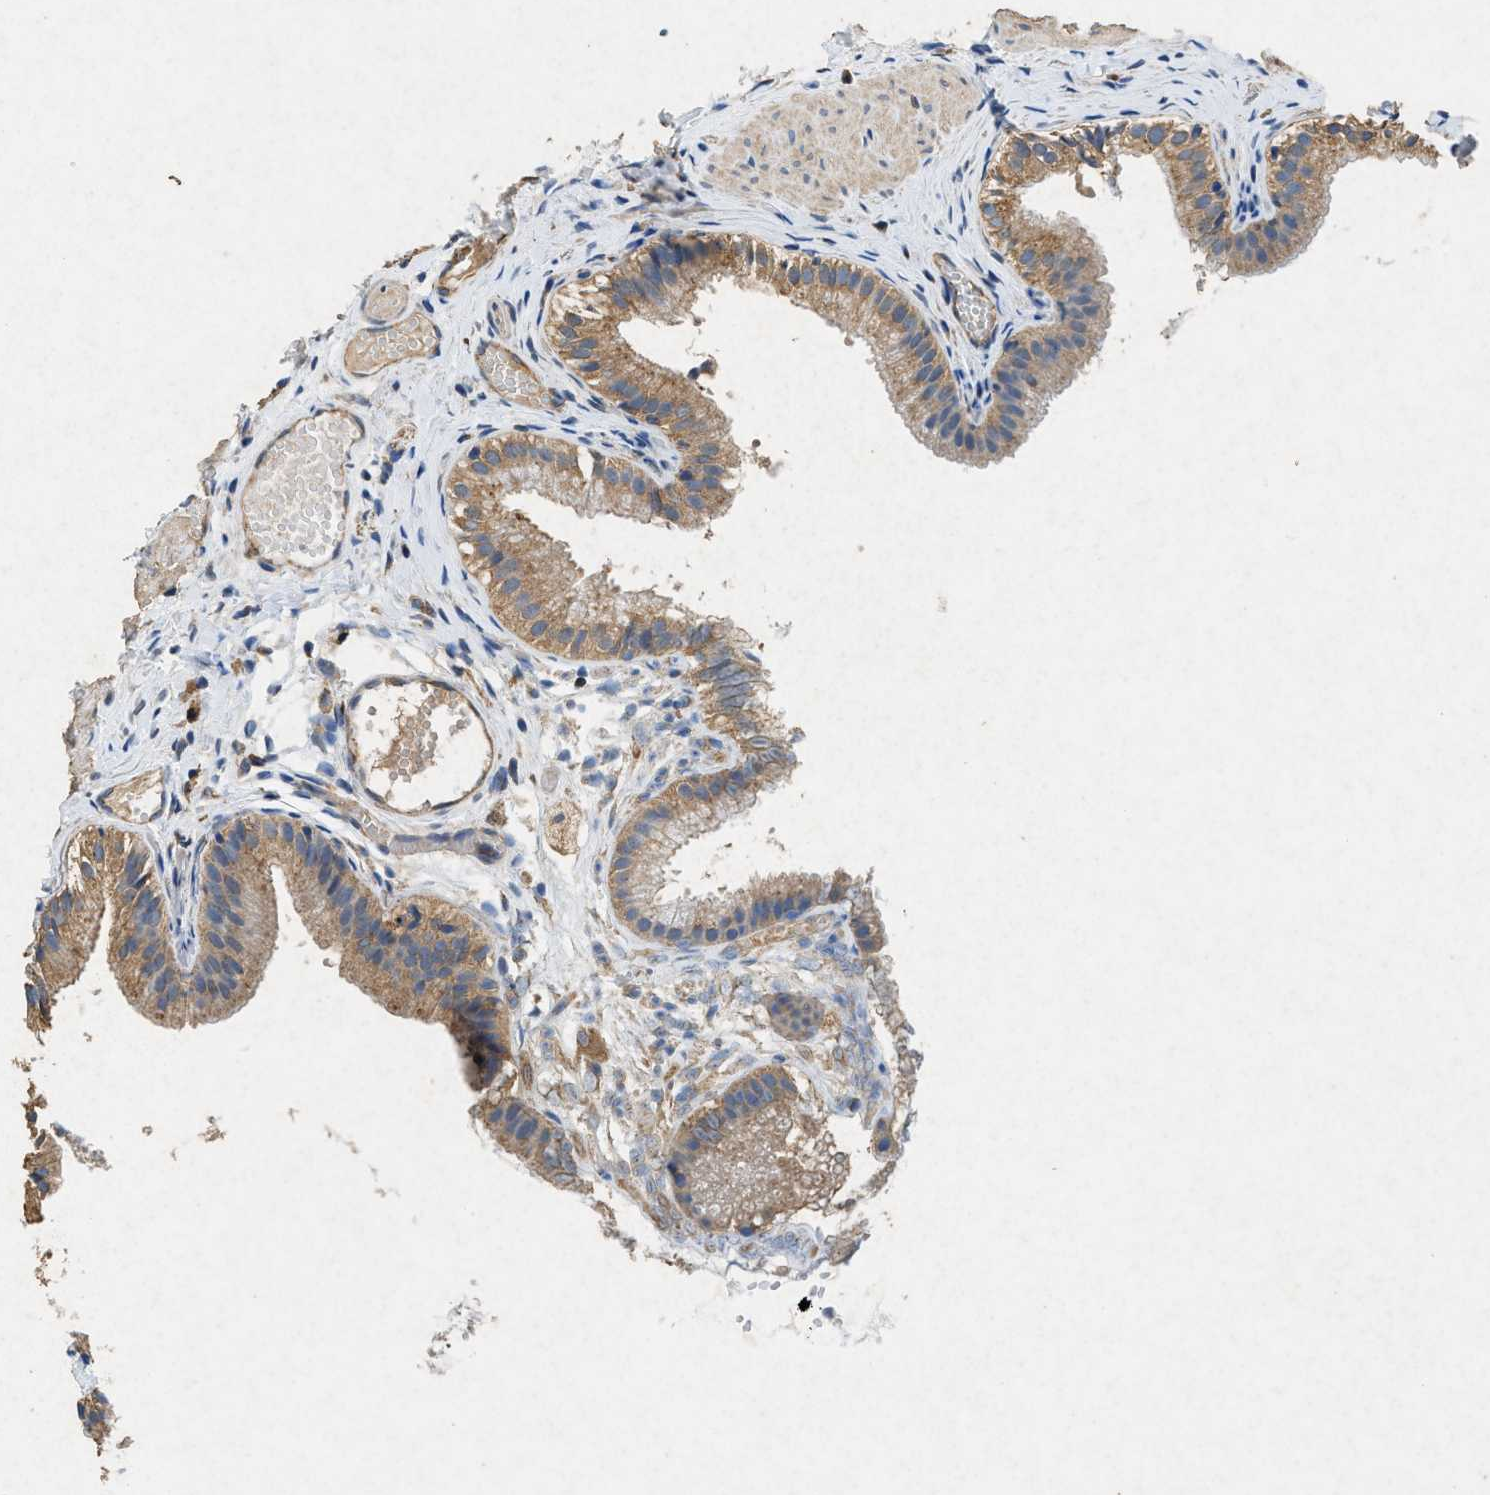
{"staining": {"intensity": "moderate", "quantity": "25%-75%", "location": "cytoplasmic/membranous"}, "tissue": "gallbladder", "cell_type": "Glandular cells", "image_type": "normal", "snomed": [{"axis": "morphology", "description": "Normal tissue, NOS"}, {"axis": "topography", "description": "Gallbladder"}], "caption": "DAB (3,3'-diaminobenzidine) immunohistochemical staining of normal gallbladder reveals moderate cytoplasmic/membranous protein expression in about 25%-75% of glandular cells.", "gene": "CDK15", "patient": {"sex": "female", "age": 26}}